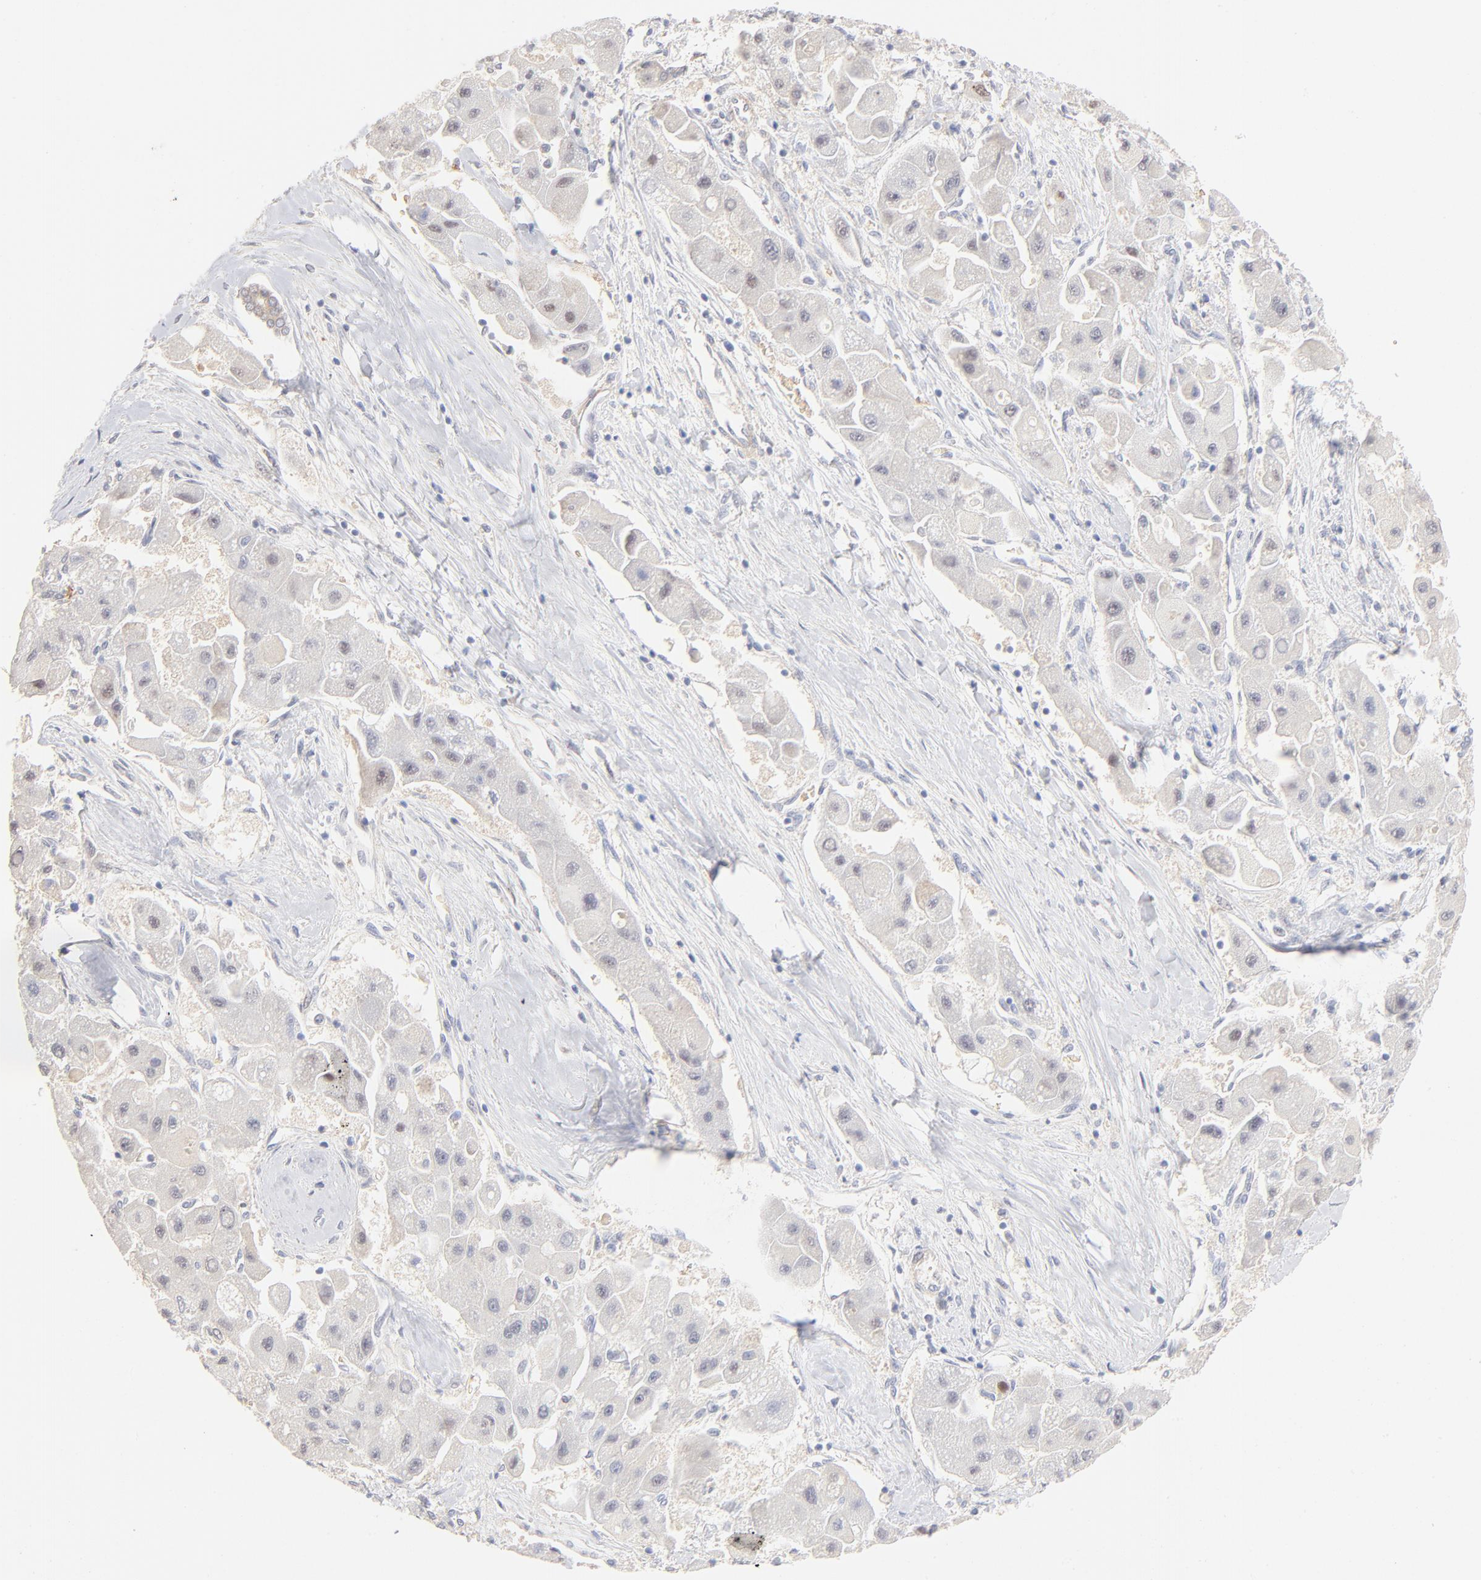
{"staining": {"intensity": "weak", "quantity": "<25%", "location": "nuclear"}, "tissue": "liver cancer", "cell_type": "Tumor cells", "image_type": "cancer", "snomed": [{"axis": "morphology", "description": "Carcinoma, Hepatocellular, NOS"}, {"axis": "topography", "description": "Liver"}], "caption": "The micrograph reveals no significant positivity in tumor cells of hepatocellular carcinoma (liver).", "gene": "SPTB", "patient": {"sex": "male", "age": 24}}